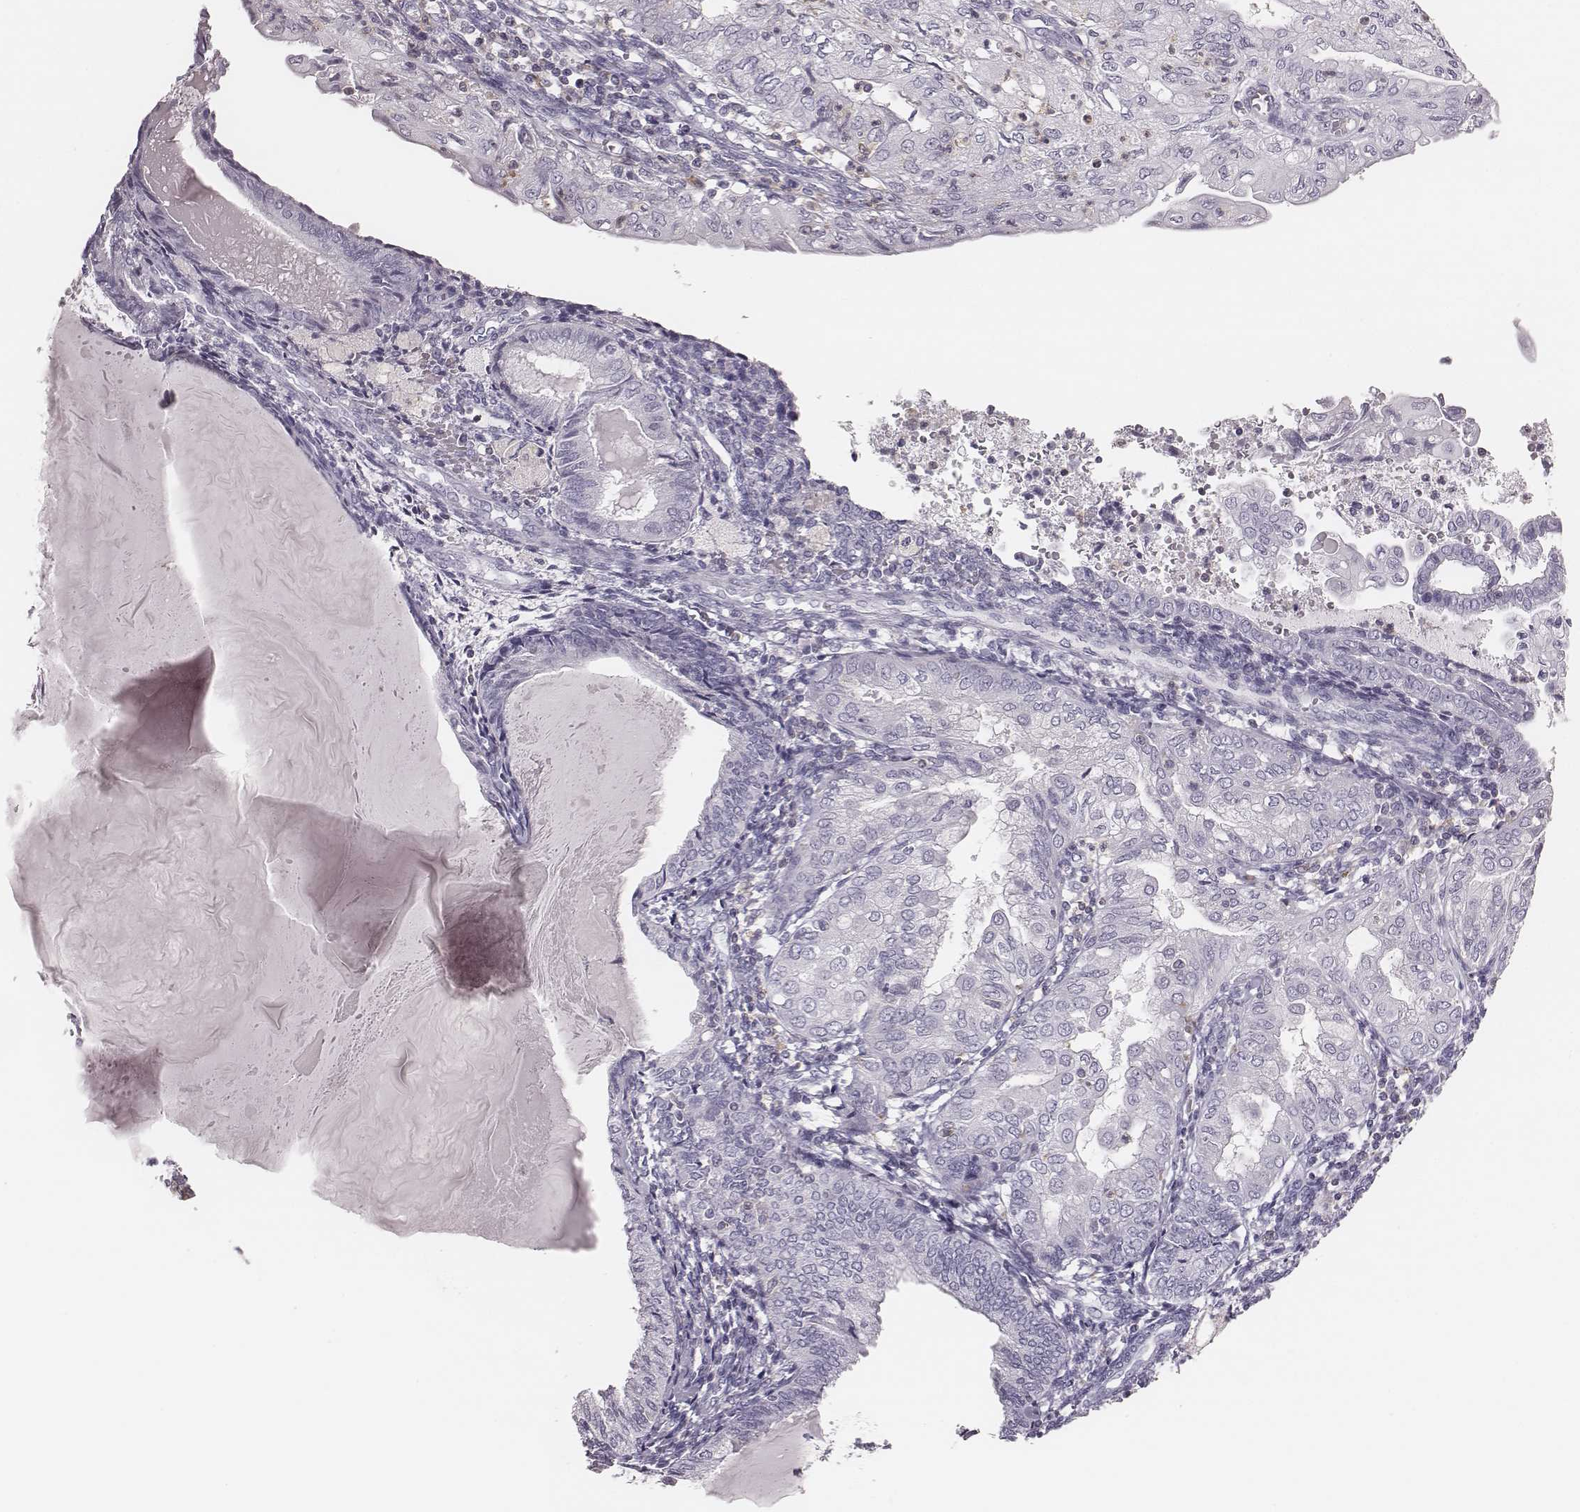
{"staining": {"intensity": "negative", "quantity": "none", "location": "none"}, "tissue": "endometrial cancer", "cell_type": "Tumor cells", "image_type": "cancer", "snomed": [{"axis": "morphology", "description": "Adenocarcinoma, NOS"}, {"axis": "topography", "description": "Endometrium"}], "caption": "Immunohistochemical staining of adenocarcinoma (endometrial) shows no significant staining in tumor cells.", "gene": "ZNF365", "patient": {"sex": "female", "age": 68}}